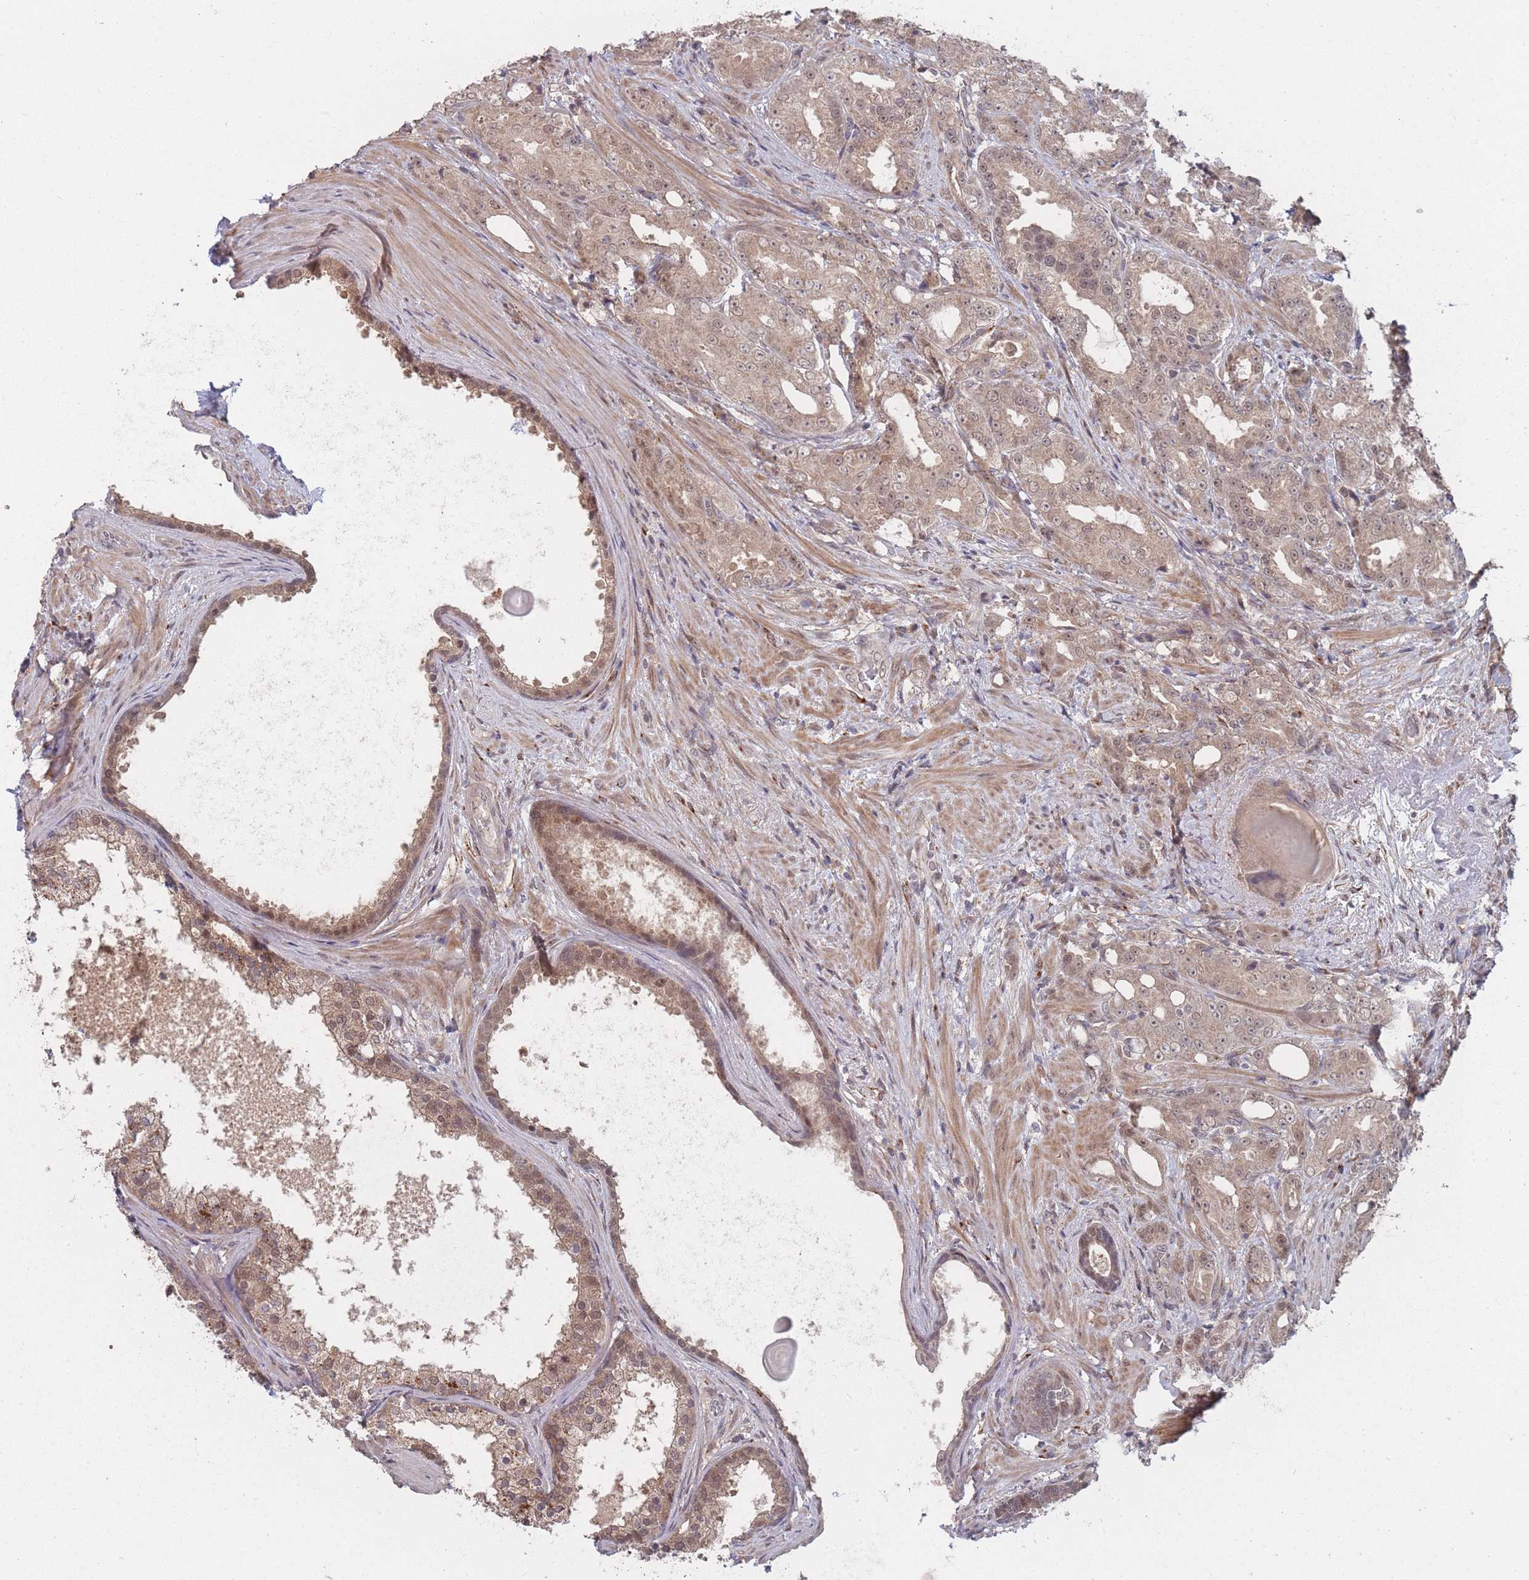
{"staining": {"intensity": "moderate", "quantity": ">75%", "location": "cytoplasmic/membranous"}, "tissue": "prostate cancer", "cell_type": "Tumor cells", "image_type": "cancer", "snomed": [{"axis": "morphology", "description": "Adenocarcinoma, High grade"}, {"axis": "topography", "description": "Prostate"}], "caption": "An IHC micrograph of tumor tissue is shown. Protein staining in brown highlights moderate cytoplasmic/membranous positivity in prostate cancer (high-grade adenocarcinoma) within tumor cells.", "gene": "CNTRL", "patient": {"sex": "male", "age": 69}}